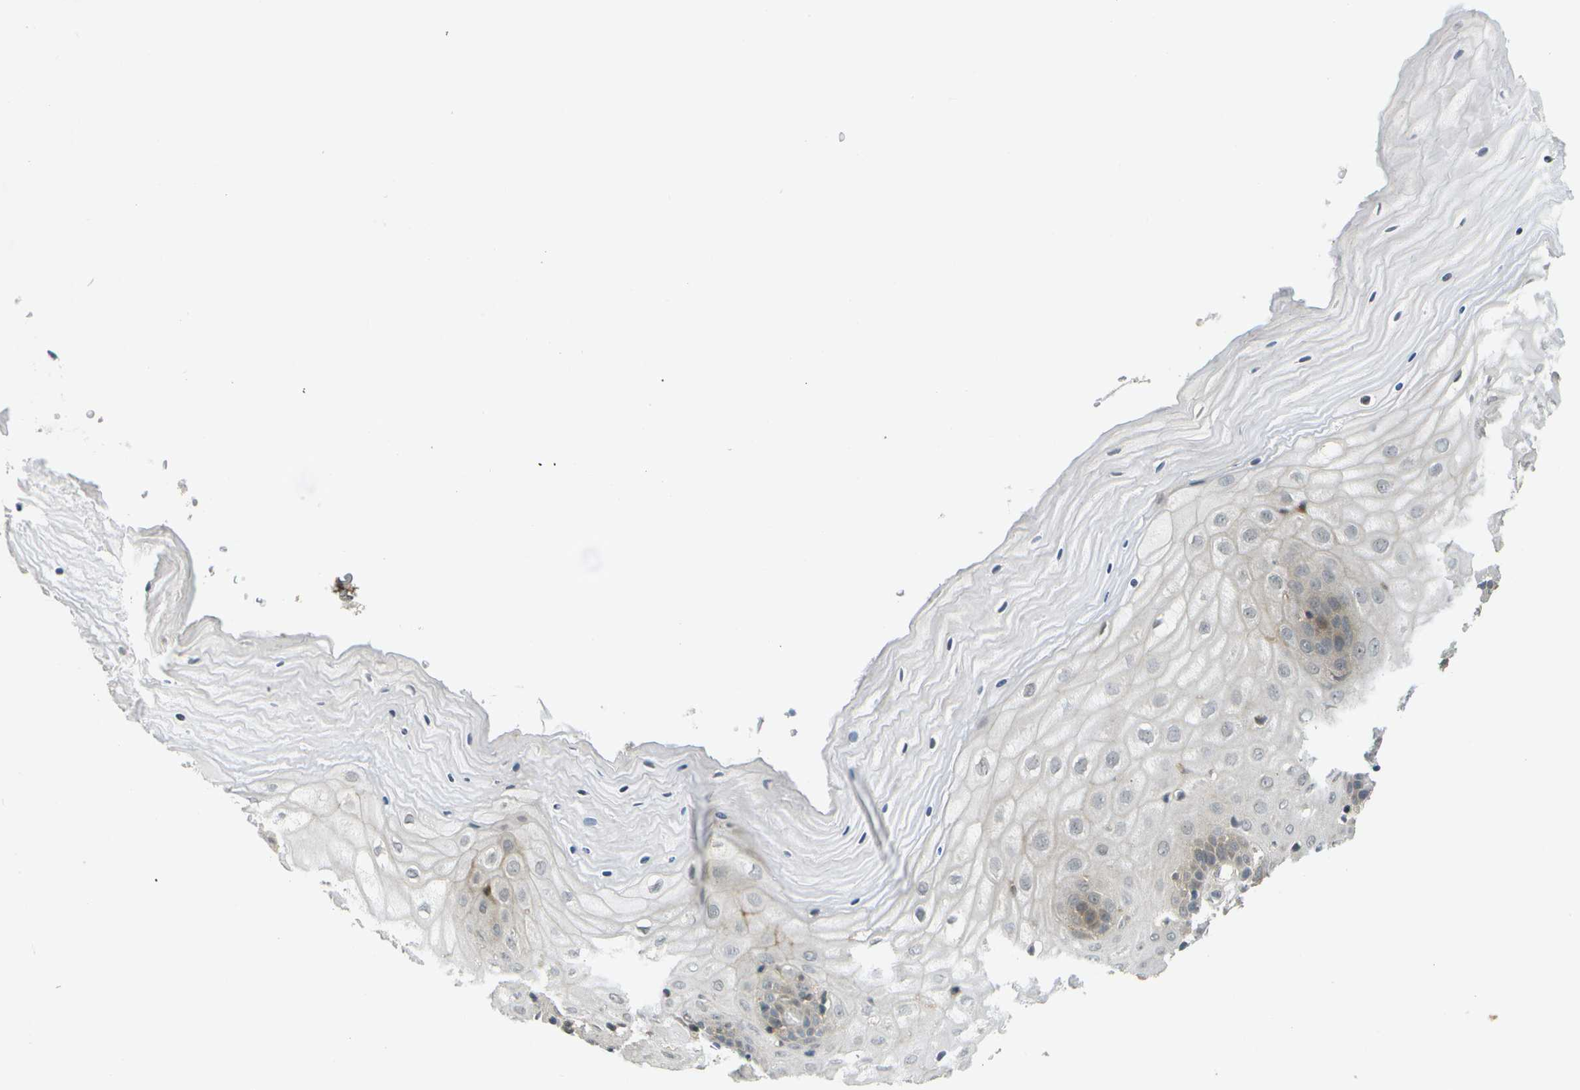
{"staining": {"intensity": "weak", "quantity": ">75%", "location": "cytoplasmic/membranous"}, "tissue": "cervix", "cell_type": "Glandular cells", "image_type": "normal", "snomed": [{"axis": "morphology", "description": "Normal tissue, NOS"}, {"axis": "topography", "description": "Cervix"}], "caption": "Immunohistochemical staining of benign cervix reveals low levels of weak cytoplasmic/membranous positivity in approximately >75% of glandular cells. Nuclei are stained in blue.", "gene": "WNK2", "patient": {"sex": "female", "age": 55}}